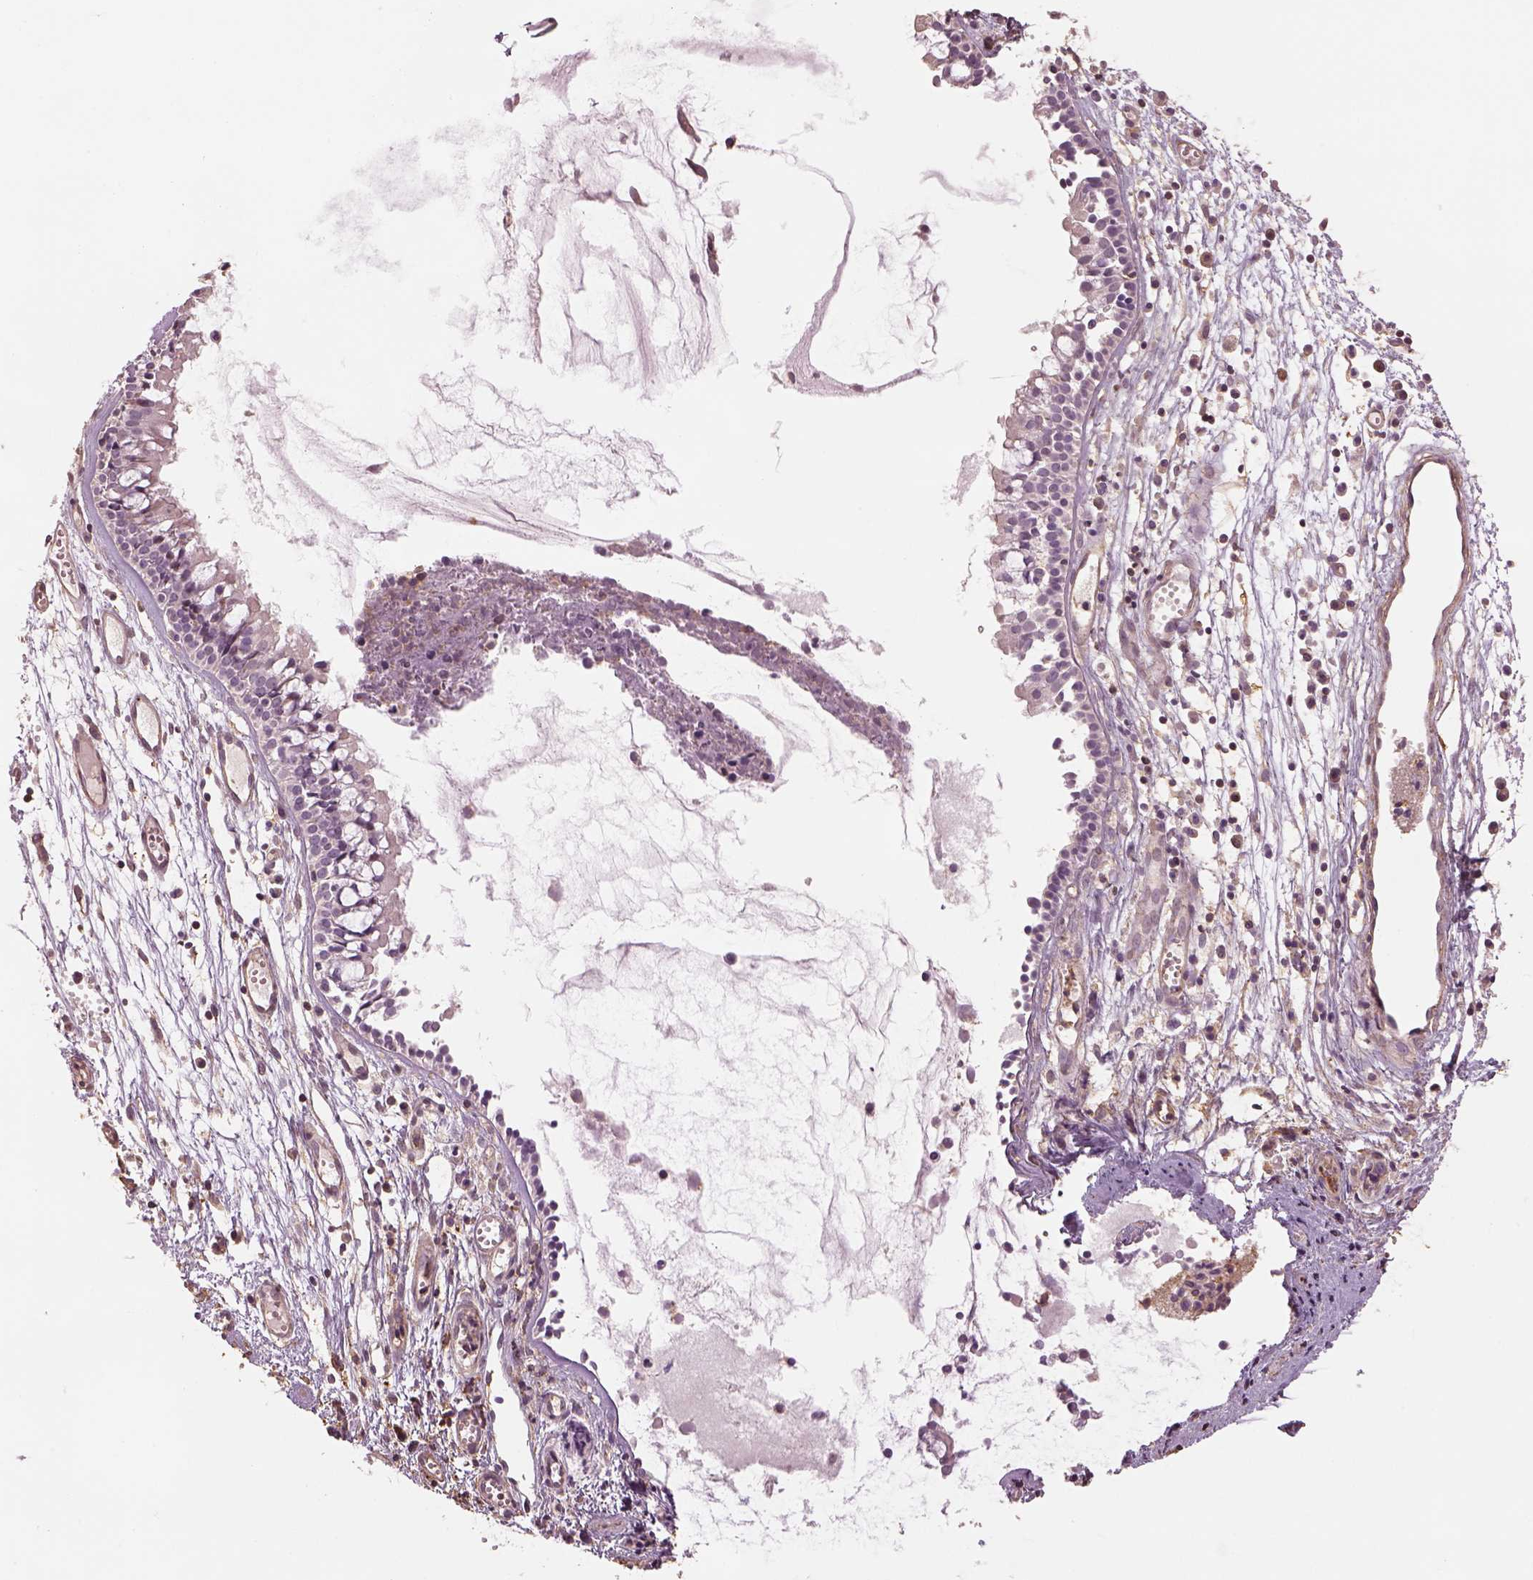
{"staining": {"intensity": "negative", "quantity": "none", "location": "none"}, "tissue": "nasopharynx", "cell_type": "Respiratory epithelial cells", "image_type": "normal", "snomed": [{"axis": "morphology", "description": "Normal tissue, NOS"}, {"axis": "topography", "description": "Nasopharynx"}], "caption": "DAB (3,3'-diaminobenzidine) immunohistochemical staining of unremarkable nasopharynx exhibits no significant staining in respiratory epithelial cells.", "gene": "LIN7A", "patient": {"sex": "male", "age": 31}}